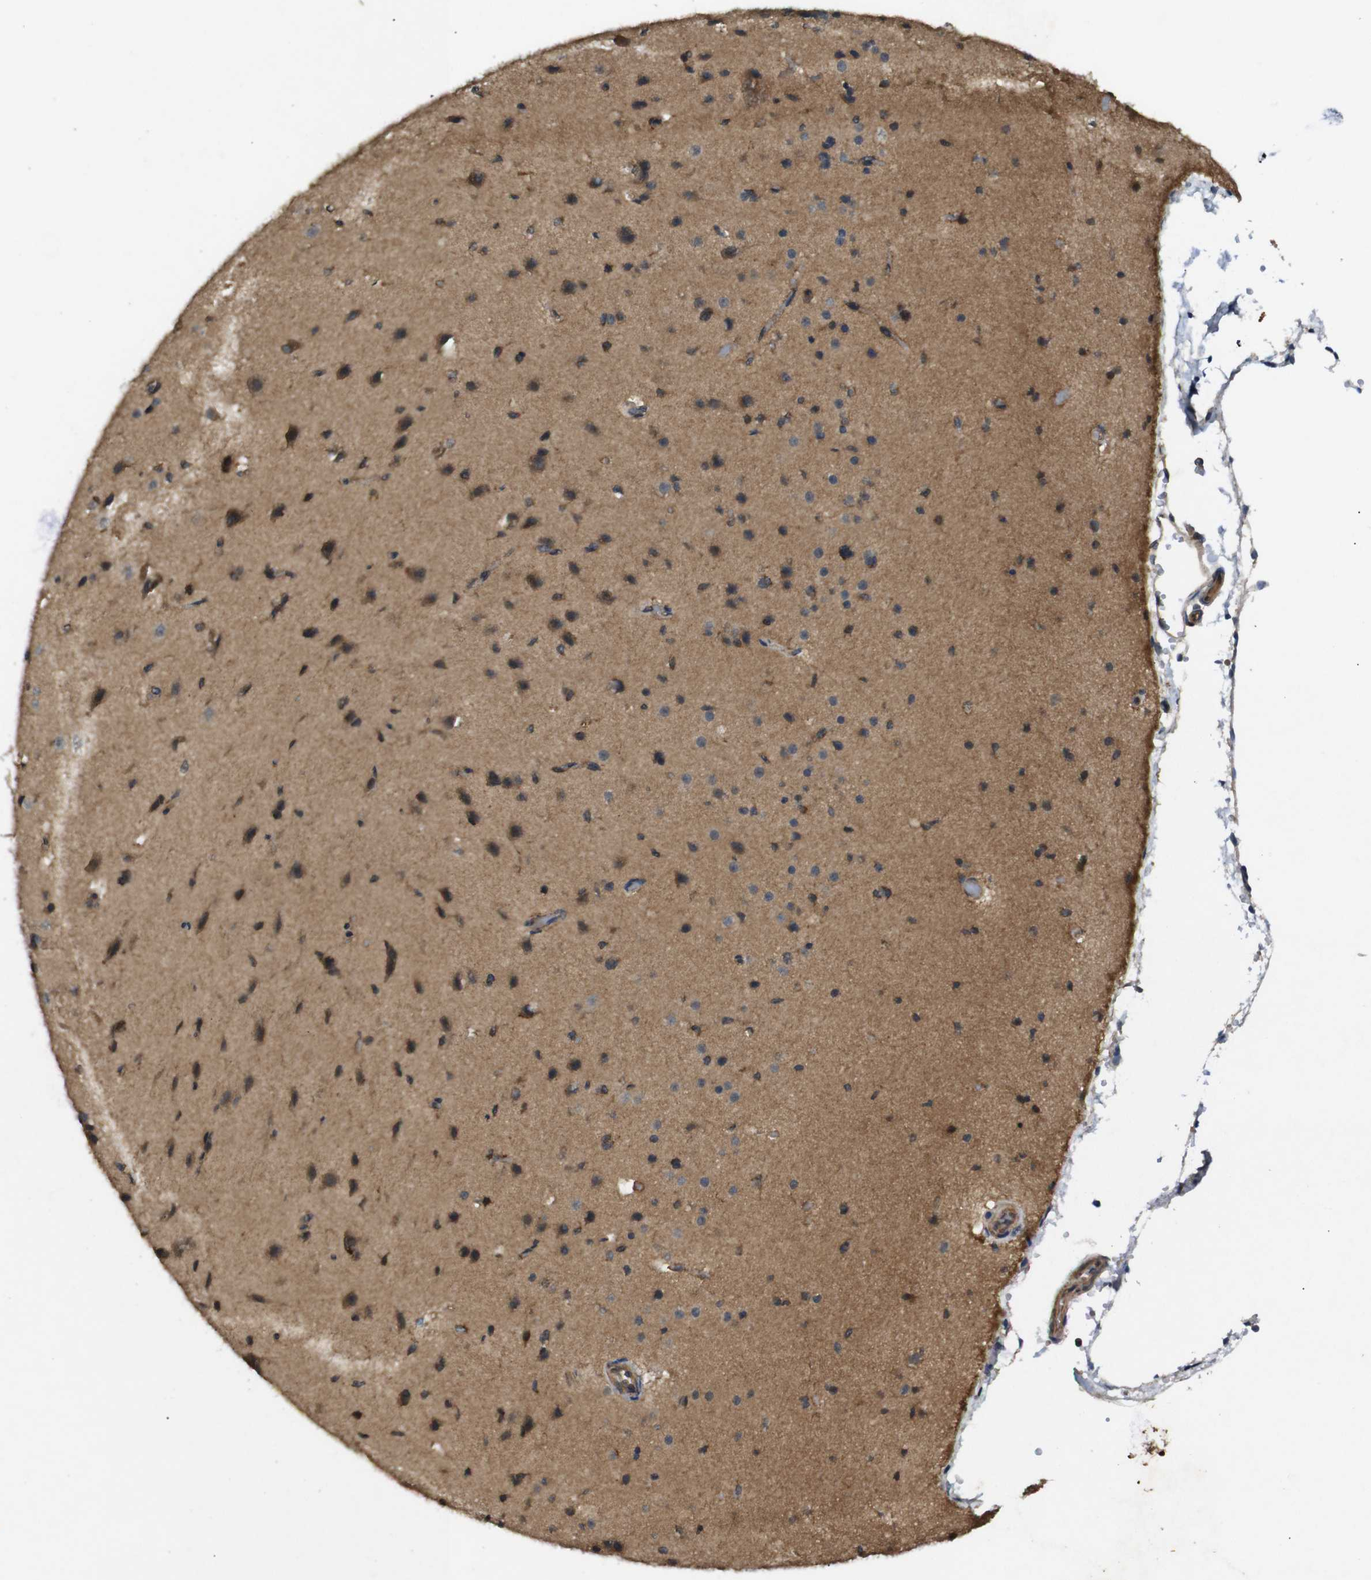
{"staining": {"intensity": "moderate", "quantity": "25%-75%", "location": "cytoplasmic/membranous"}, "tissue": "cerebral cortex", "cell_type": "Endothelial cells", "image_type": "normal", "snomed": [{"axis": "morphology", "description": "Normal tissue, NOS"}, {"axis": "morphology", "description": "Developmental malformation"}, {"axis": "topography", "description": "Cerebral cortex"}], "caption": "Cerebral cortex stained for a protein shows moderate cytoplasmic/membranous positivity in endothelial cells. (IHC, brightfield microscopy, high magnification).", "gene": "RIPK1", "patient": {"sex": "female", "age": 30}}